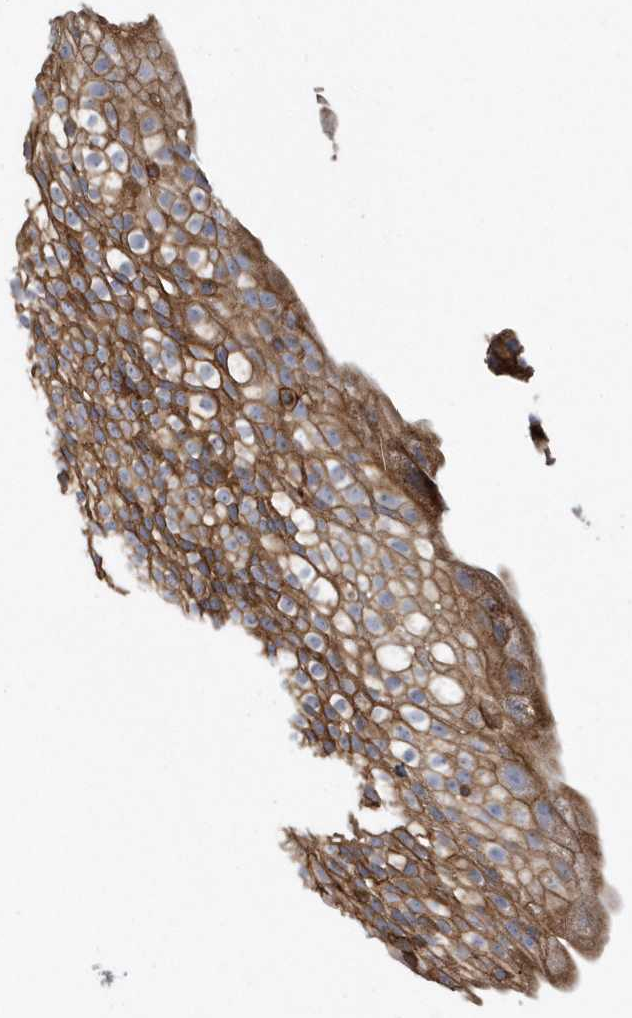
{"staining": {"intensity": "moderate", "quantity": ">75%", "location": "cytoplasmic/membranous"}, "tissue": "urinary bladder", "cell_type": "Urothelial cells", "image_type": "normal", "snomed": [{"axis": "morphology", "description": "Normal tissue, NOS"}, {"axis": "topography", "description": "Urinary bladder"}], "caption": "This micrograph reveals immunohistochemistry staining of unremarkable urinary bladder, with medium moderate cytoplasmic/membranous staining in about >75% of urothelial cells.", "gene": "TRAIP", "patient": {"sex": "male", "age": 55}}